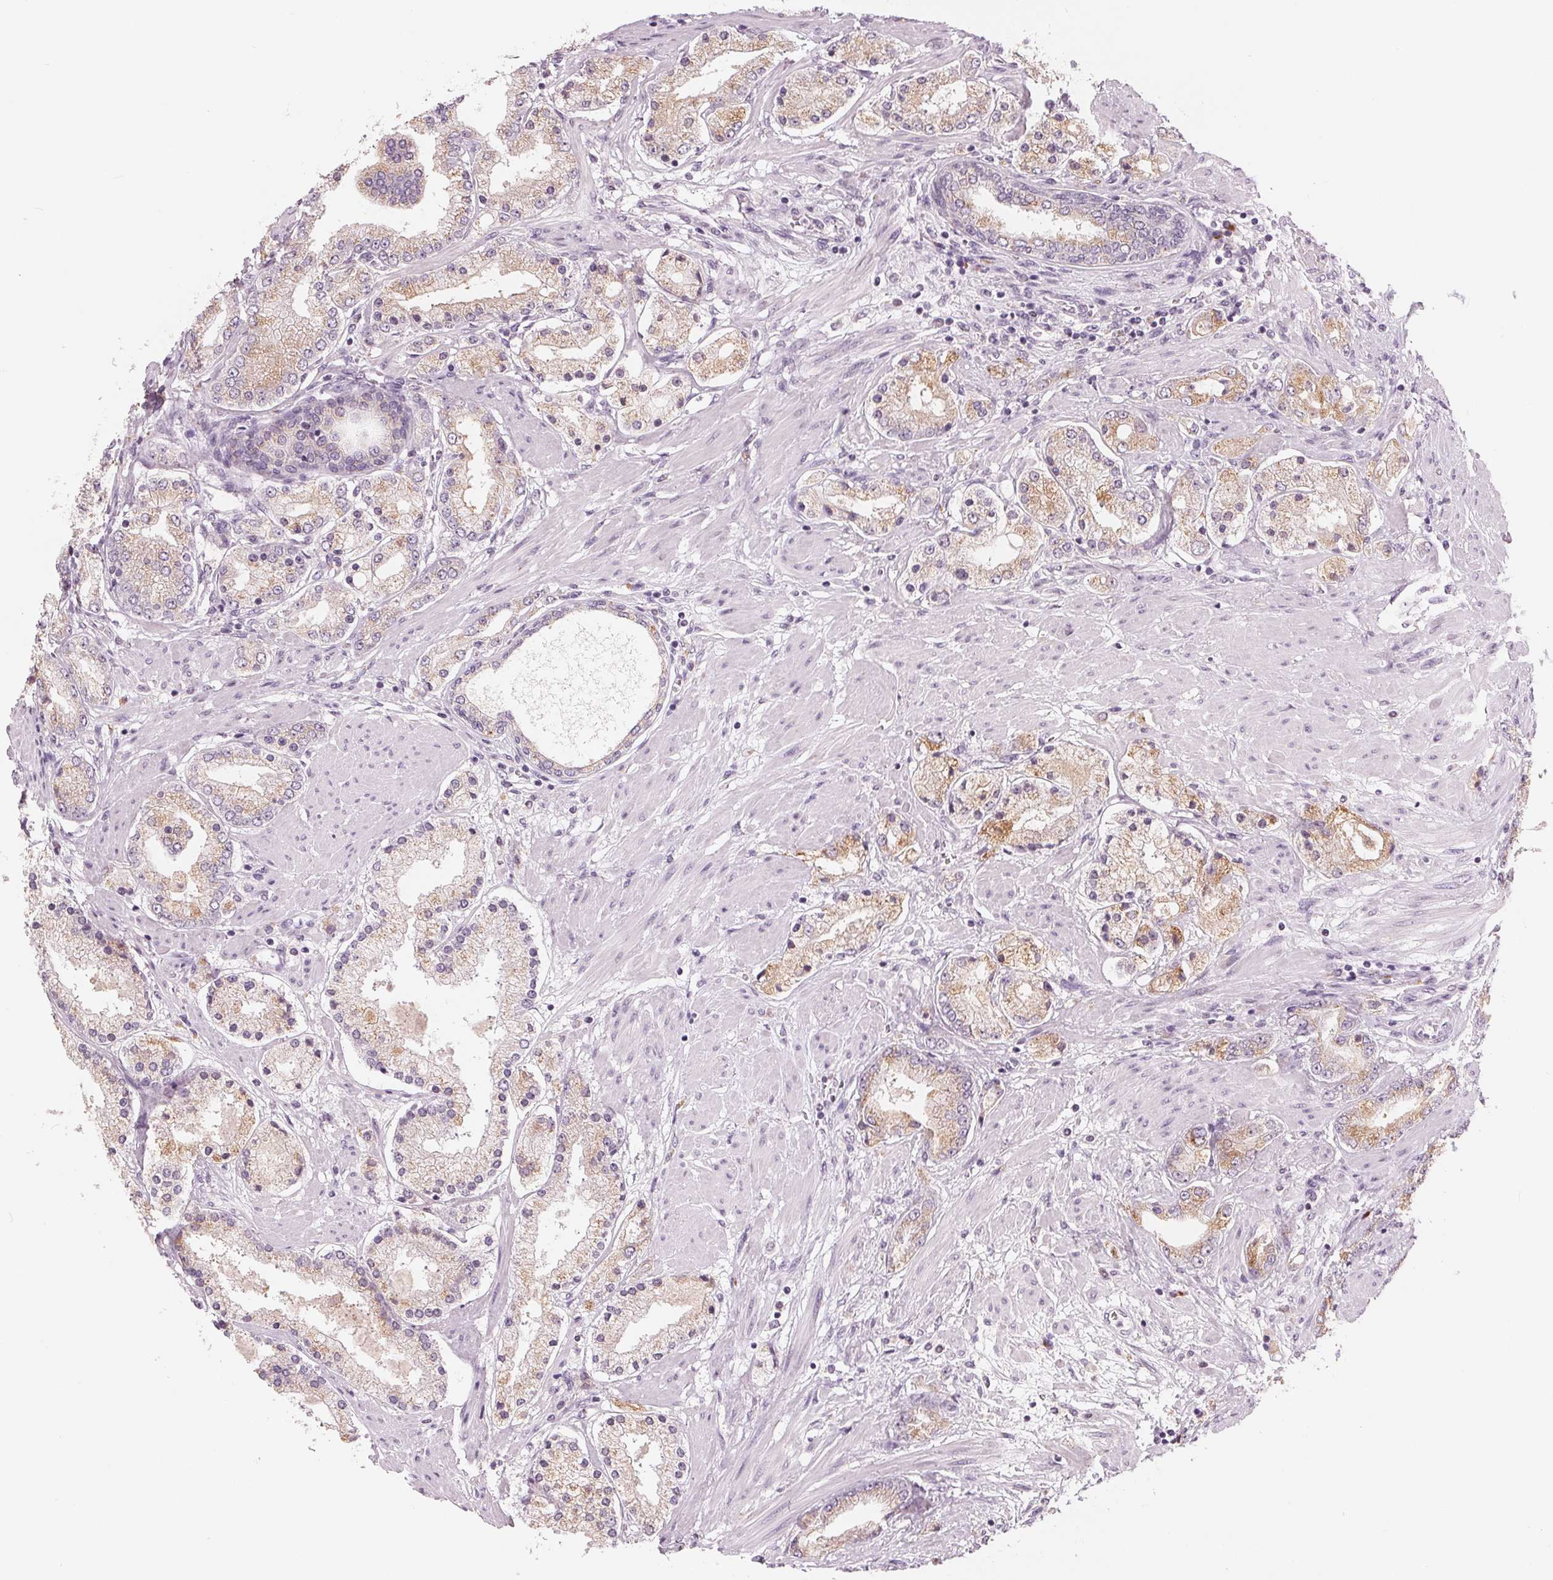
{"staining": {"intensity": "moderate", "quantity": "<25%", "location": "cytoplasmic/membranous"}, "tissue": "prostate cancer", "cell_type": "Tumor cells", "image_type": "cancer", "snomed": [{"axis": "morphology", "description": "Adenocarcinoma, High grade"}, {"axis": "topography", "description": "Prostate"}], "caption": "Immunohistochemistry of prostate adenocarcinoma (high-grade) exhibits low levels of moderate cytoplasmic/membranous positivity in approximately <25% of tumor cells. The staining was performed using DAB, with brown indicating positive protein expression. Nuclei are stained blue with hematoxylin.", "gene": "IL9R", "patient": {"sex": "male", "age": 67}}